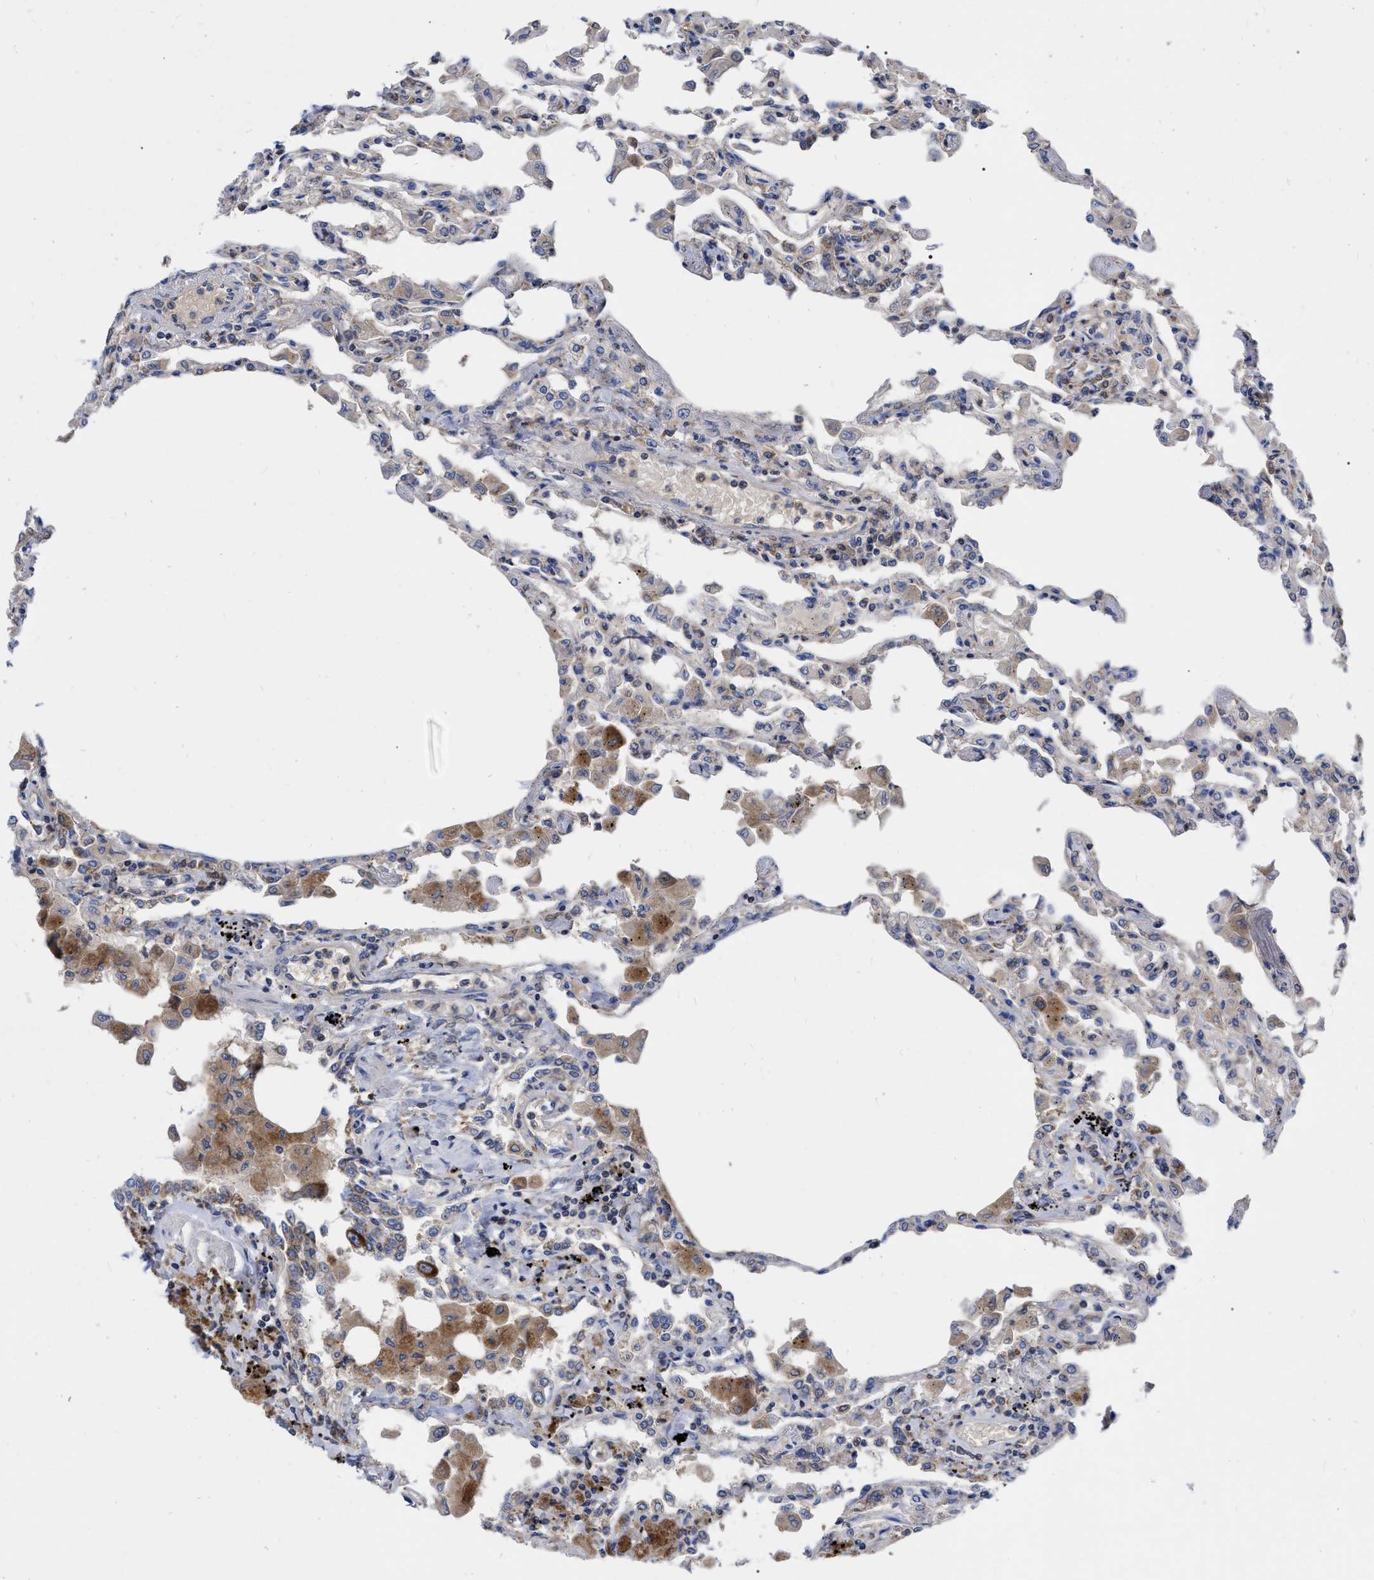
{"staining": {"intensity": "weak", "quantity": "<25%", "location": "cytoplasmic/membranous"}, "tissue": "lung", "cell_type": "Alveolar cells", "image_type": "normal", "snomed": [{"axis": "morphology", "description": "Normal tissue, NOS"}, {"axis": "topography", "description": "Bronchus"}, {"axis": "topography", "description": "Lung"}], "caption": "The photomicrograph demonstrates no significant expression in alveolar cells of lung. (Brightfield microscopy of DAB (3,3'-diaminobenzidine) immunohistochemistry (IHC) at high magnification).", "gene": "CDKN2C", "patient": {"sex": "female", "age": 49}}